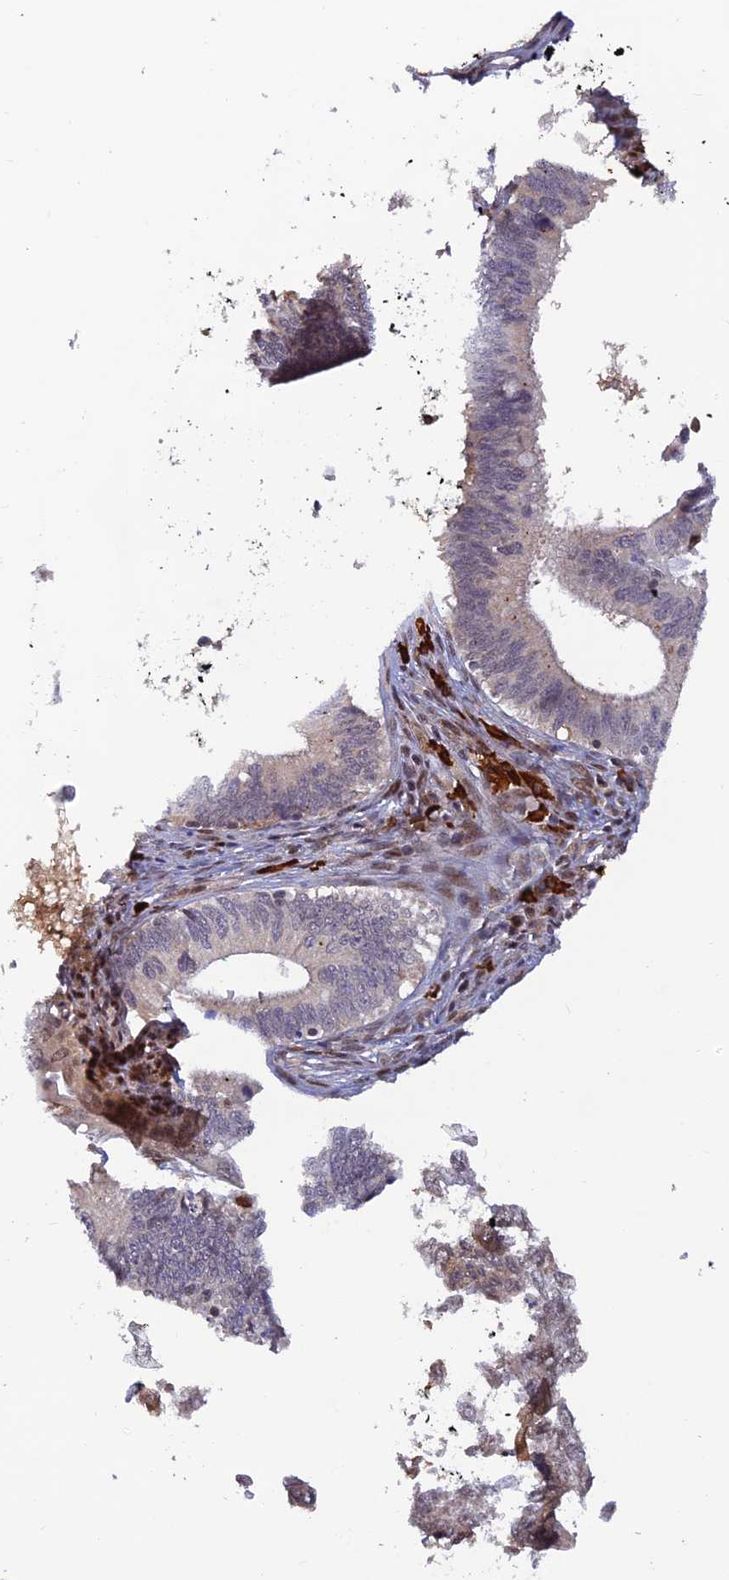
{"staining": {"intensity": "negative", "quantity": "none", "location": "none"}, "tissue": "cervical cancer", "cell_type": "Tumor cells", "image_type": "cancer", "snomed": [{"axis": "morphology", "description": "Adenocarcinoma, NOS"}, {"axis": "topography", "description": "Cervix"}], "caption": "Image shows no protein expression in tumor cells of cervical cancer (adenocarcinoma) tissue. (Immunohistochemistry, brightfield microscopy, high magnification).", "gene": "ZNF565", "patient": {"sex": "female", "age": 42}}